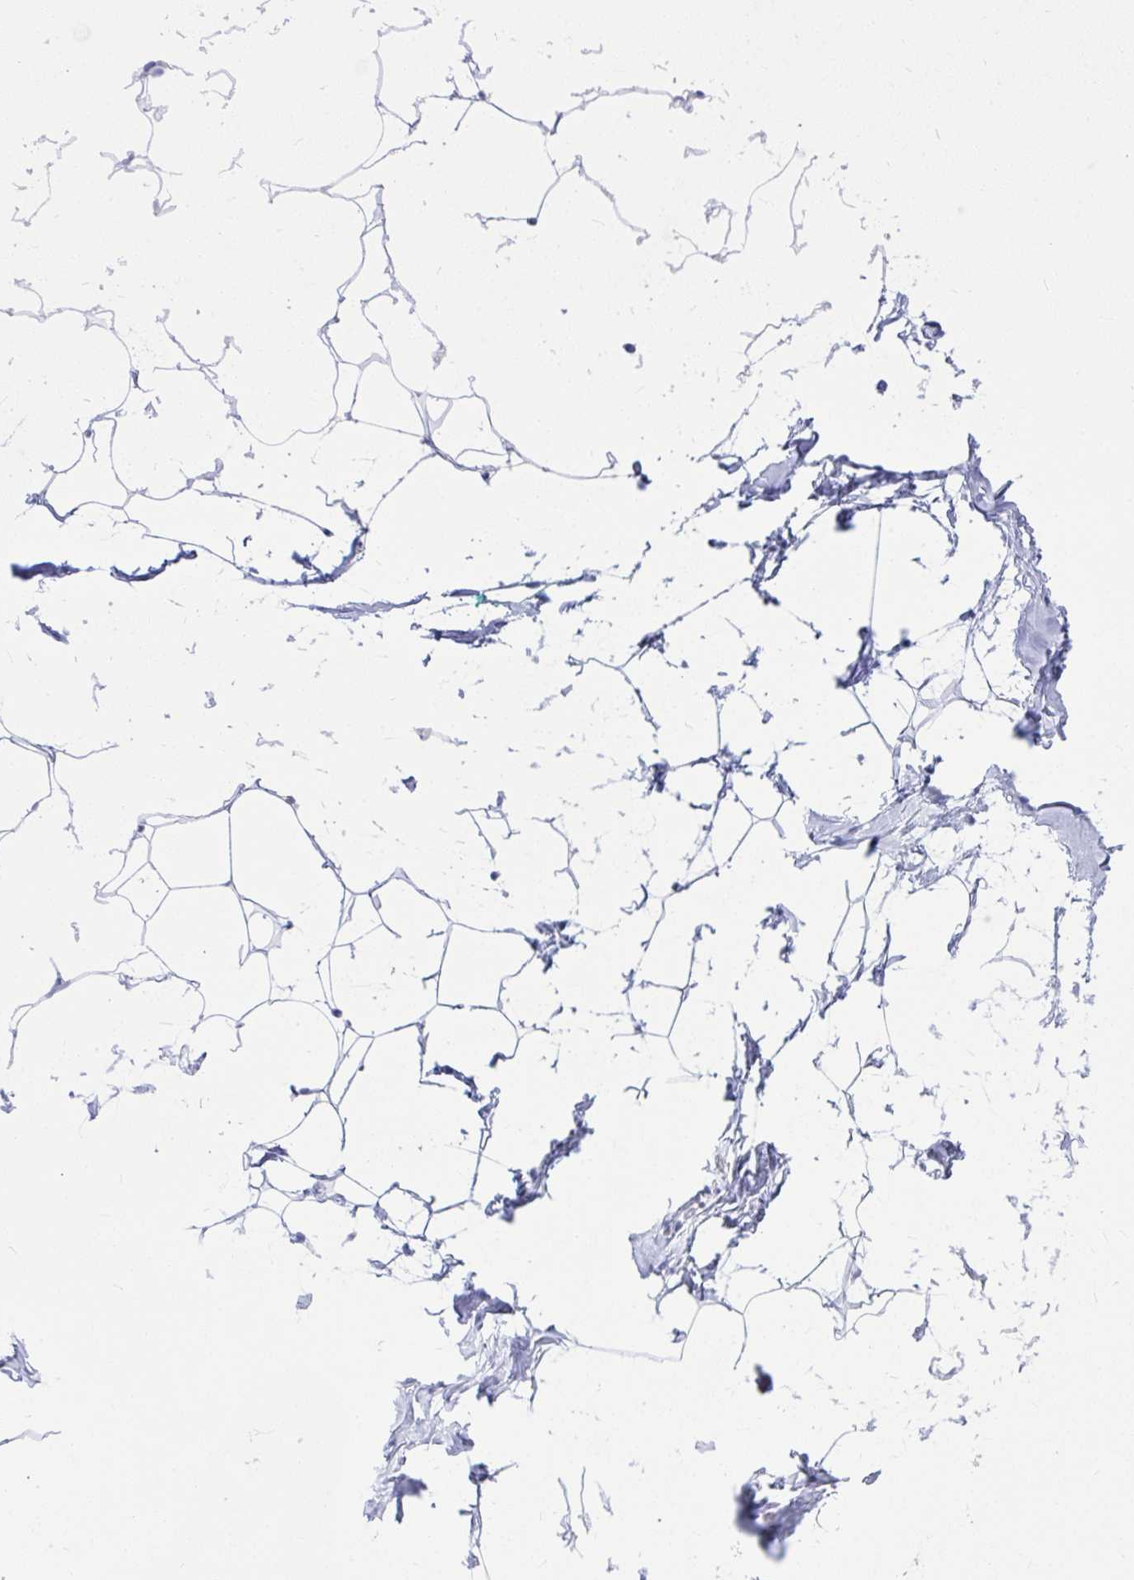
{"staining": {"intensity": "negative", "quantity": "none", "location": "none"}, "tissue": "breast", "cell_type": "Adipocytes", "image_type": "normal", "snomed": [{"axis": "morphology", "description": "Normal tissue, NOS"}, {"axis": "topography", "description": "Breast"}], "caption": "The image demonstrates no staining of adipocytes in benign breast.", "gene": "GRXCR2", "patient": {"sex": "female", "age": 32}}